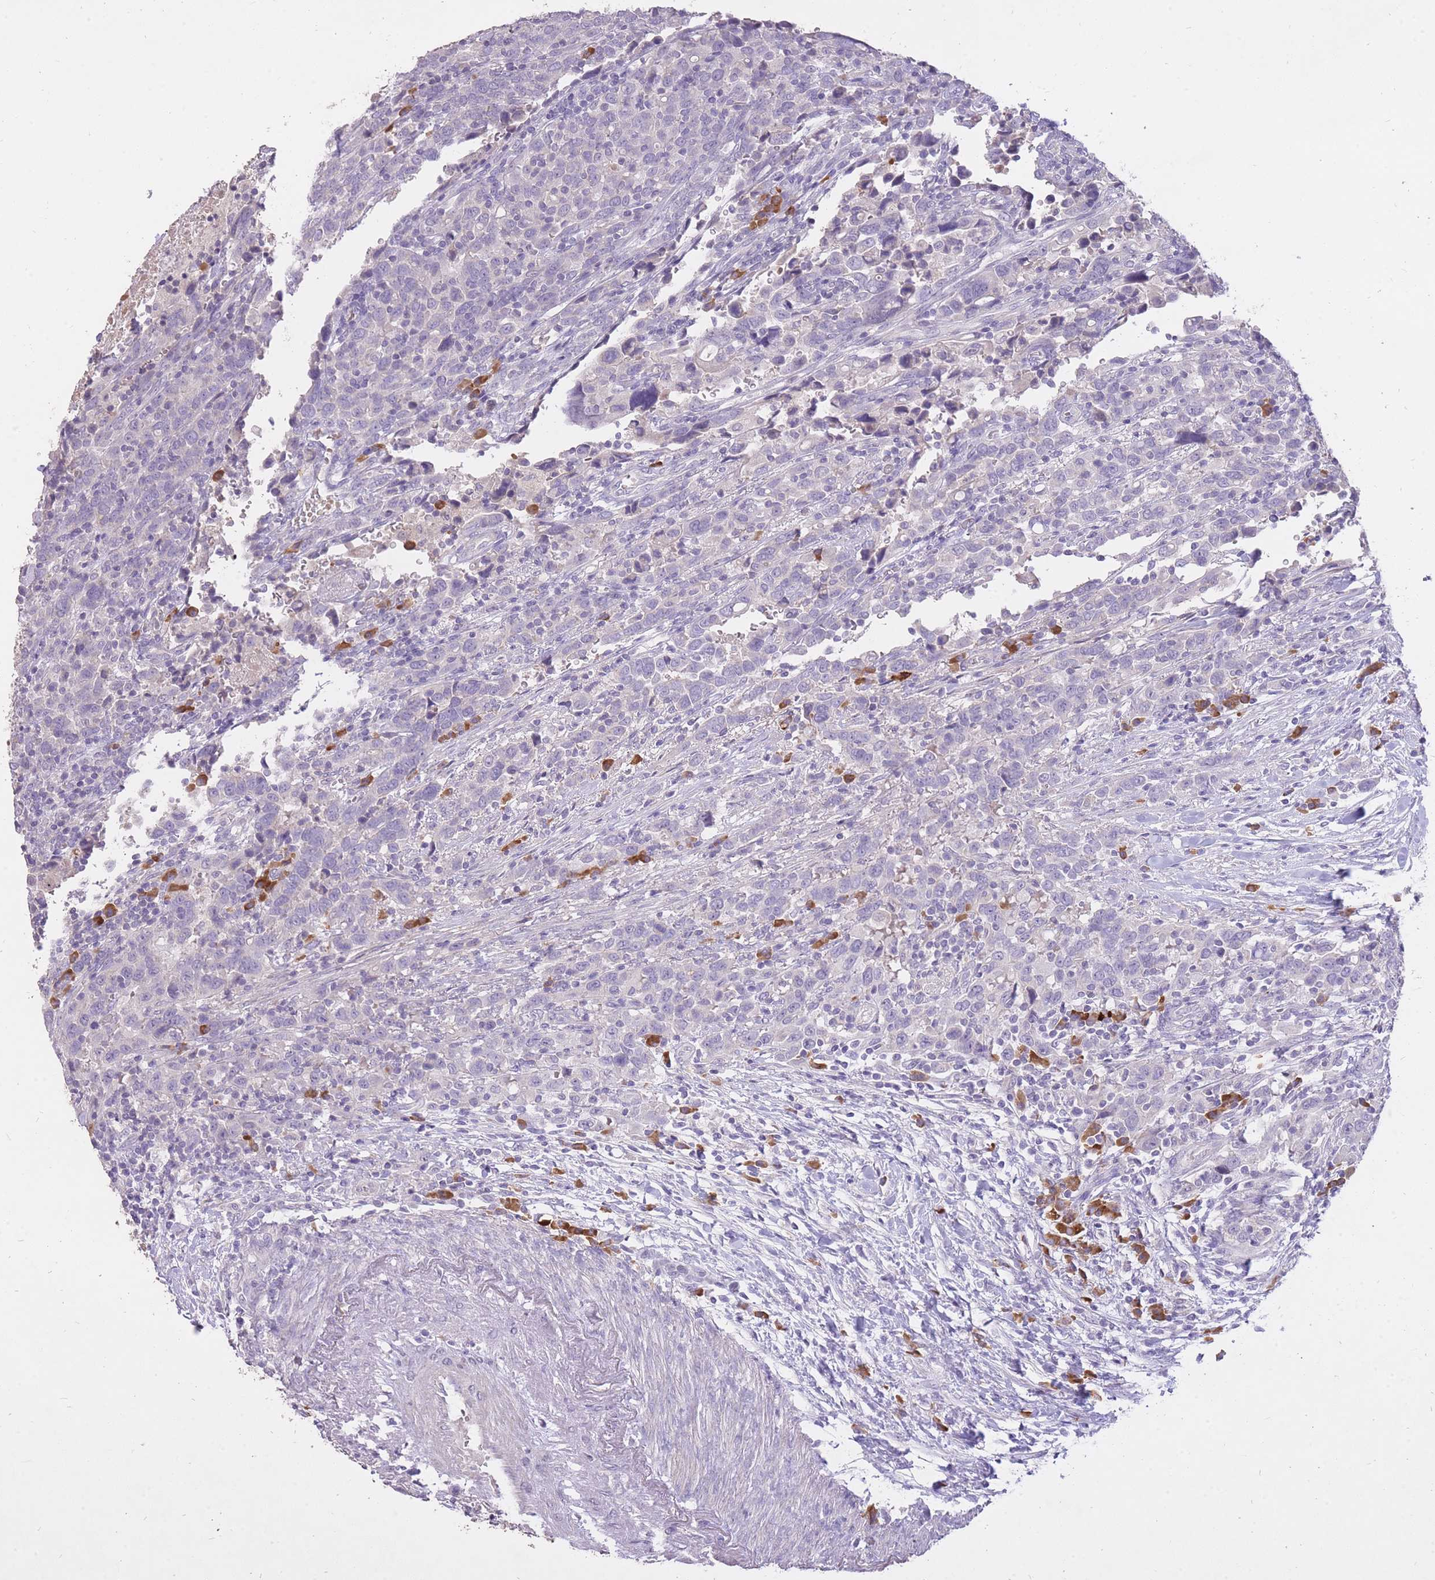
{"staining": {"intensity": "negative", "quantity": "none", "location": "none"}, "tissue": "urothelial cancer", "cell_type": "Tumor cells", "image_type": "cancer", "snomed": [{"axis": "morphology", "description": "Urothelial carcinoma, High grade"}, {"axis": "topography", "description": "Urinary bladder"}], "caption": "This is an immunohistochemistry micrograph of human urothelial cancer. There is no positivity in tumor cells.", "gene": "FRG2C", "patient": {"sex": "male", "age": 61}}